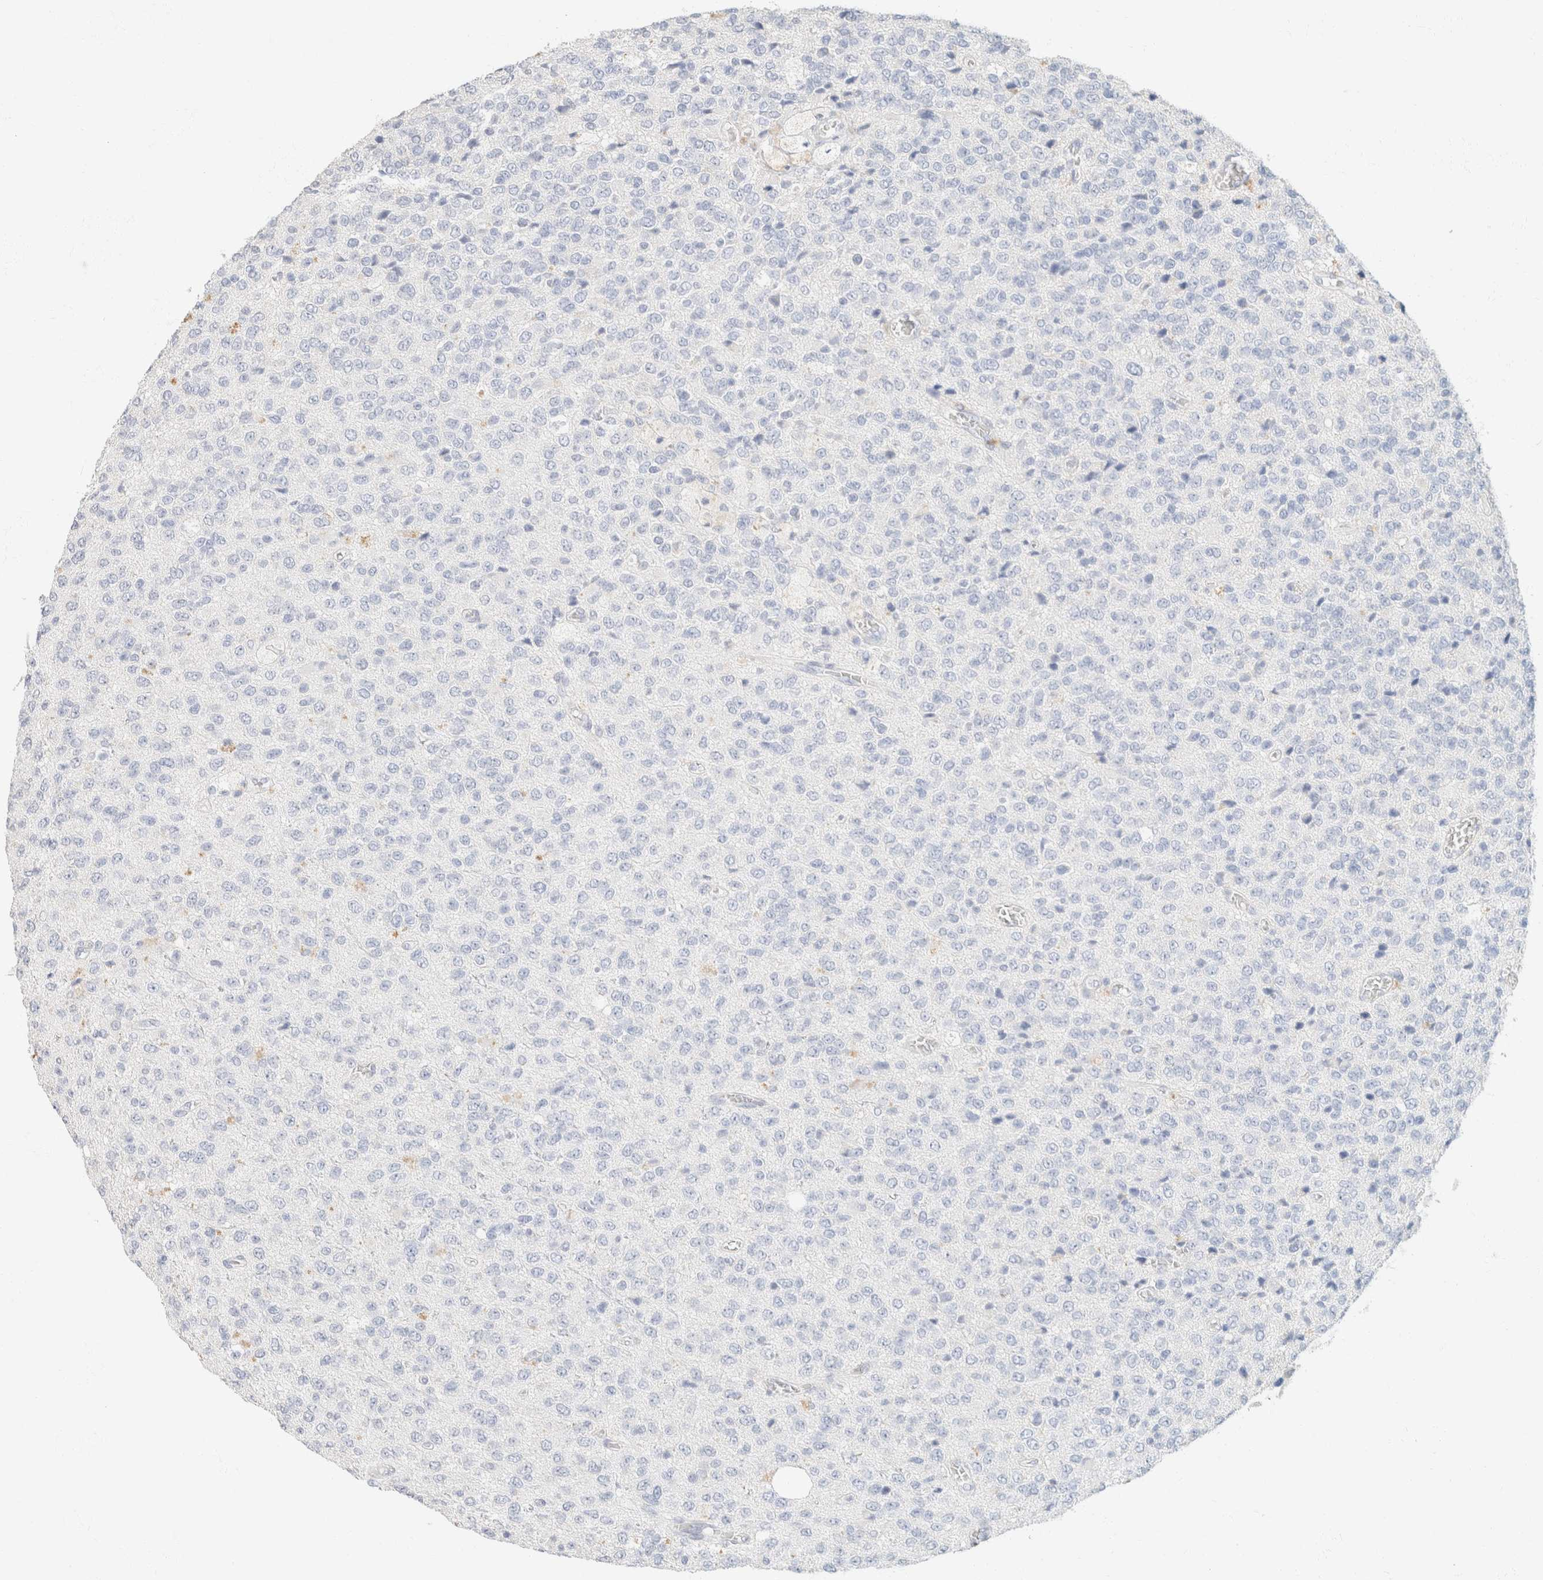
{"staining": {"intensity": "negative", "quantity": "none", "location": "none"}, "tissue": "glioma", "cell_type": "Tumor cells", "image_type": "cancer", "snomed": [{"axis": "morphology", "description": "Glioma, malignant, High grade"}, {"axis": "topography", "description": "pancreas cauda"}], "caption": "Image shows no protein expression in tumor cells of high-grade glioma (malignant) tissue. (DAB (3,3'-diaminobenzidine) immunohistochemistry with hematoxylin counter stain).", "gene": "CA12", "patient": {"sex": "male", "age": 60}}